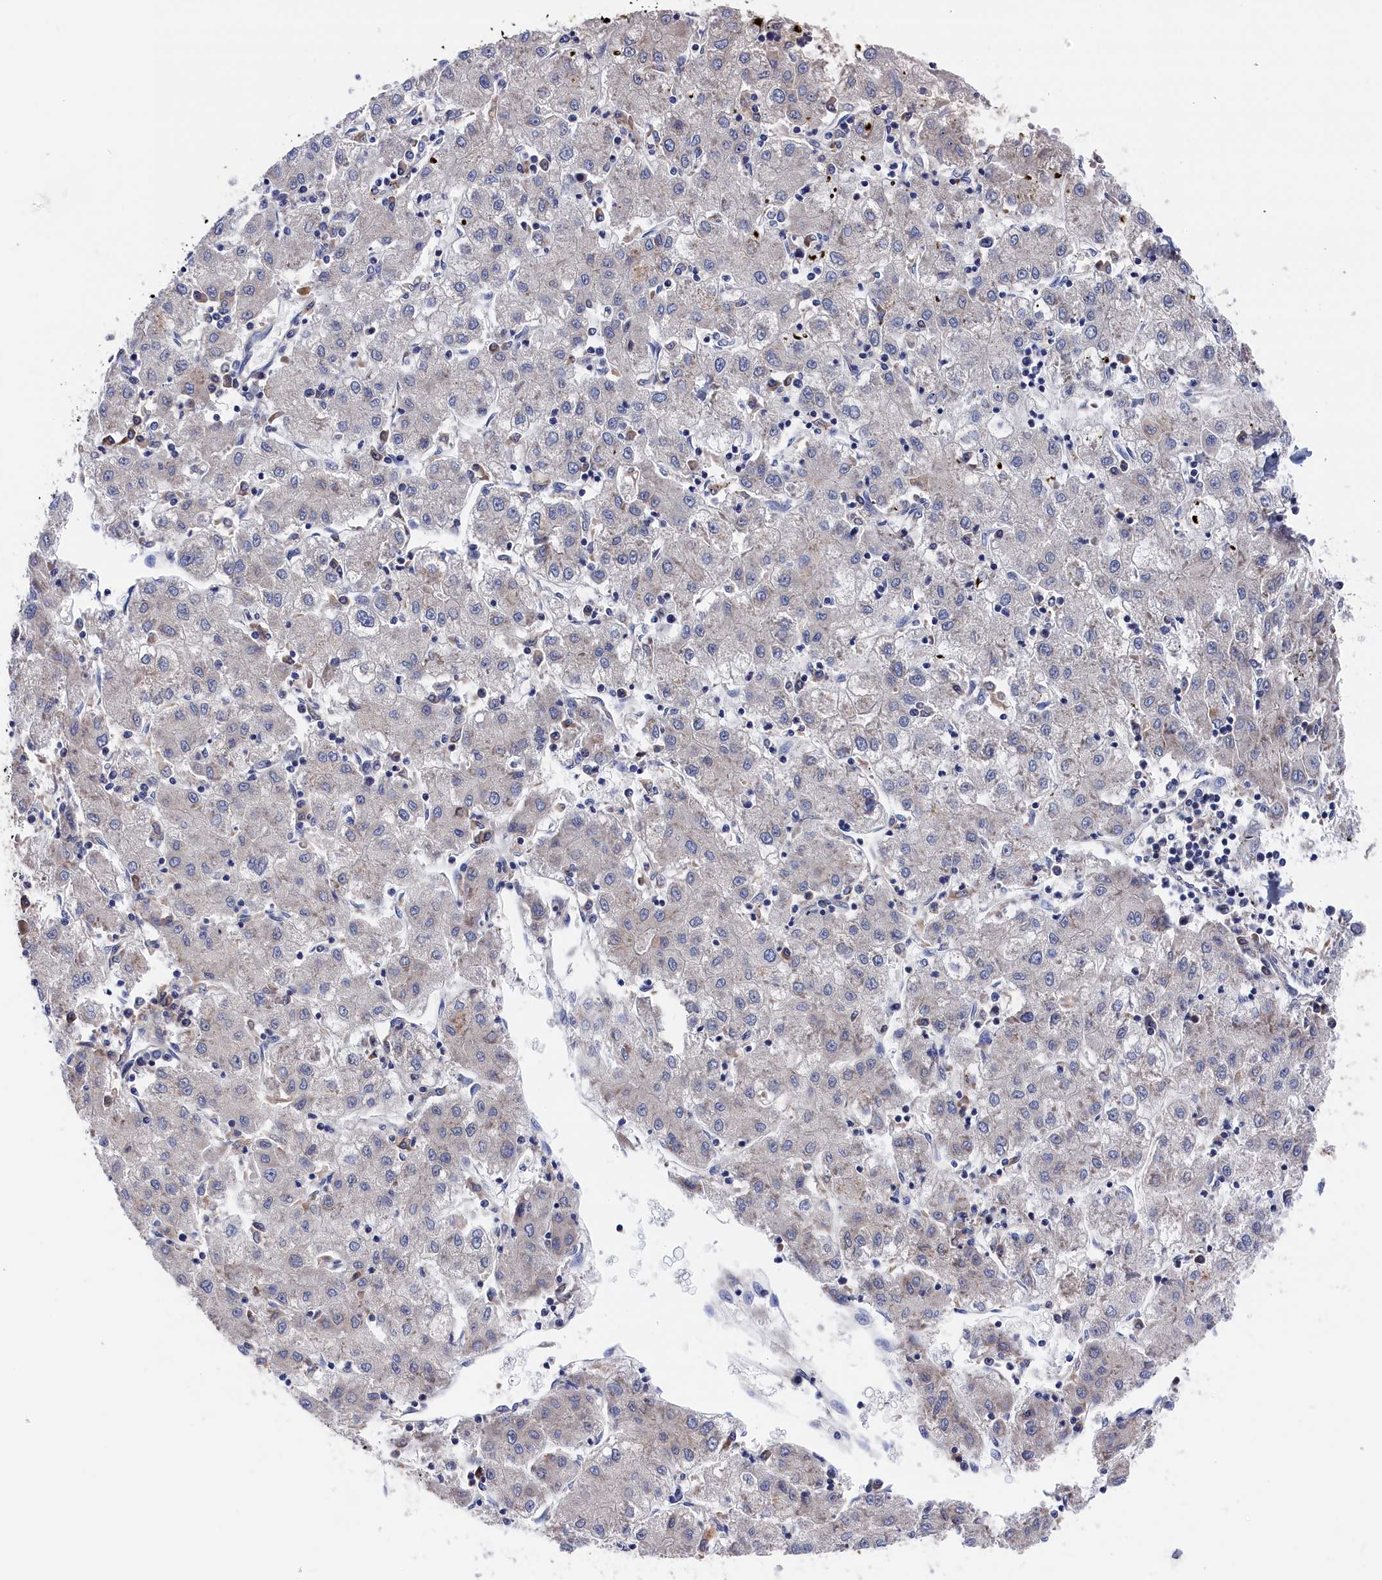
{"staining": {"intensity": "negative", "quantity": "none", "location": "none"}, "tissue": "liver cancer", "cell_type": "Tumor cells", "image_type": "cancer", "snomed": [{"axis": "morphology", "description": "Carcinoma, Hepatocellular, NOS"}, {"axis": "topography", "description": "Liver"}], "caption": "The IHC micrograph has no significant expression in tumor cells of liver cancer (hepatocellular carcinoma) tissue. Nuclei are stained in blue.", "gene": "CYB5D2", "patient": {"sex": "male", "age": 72}}